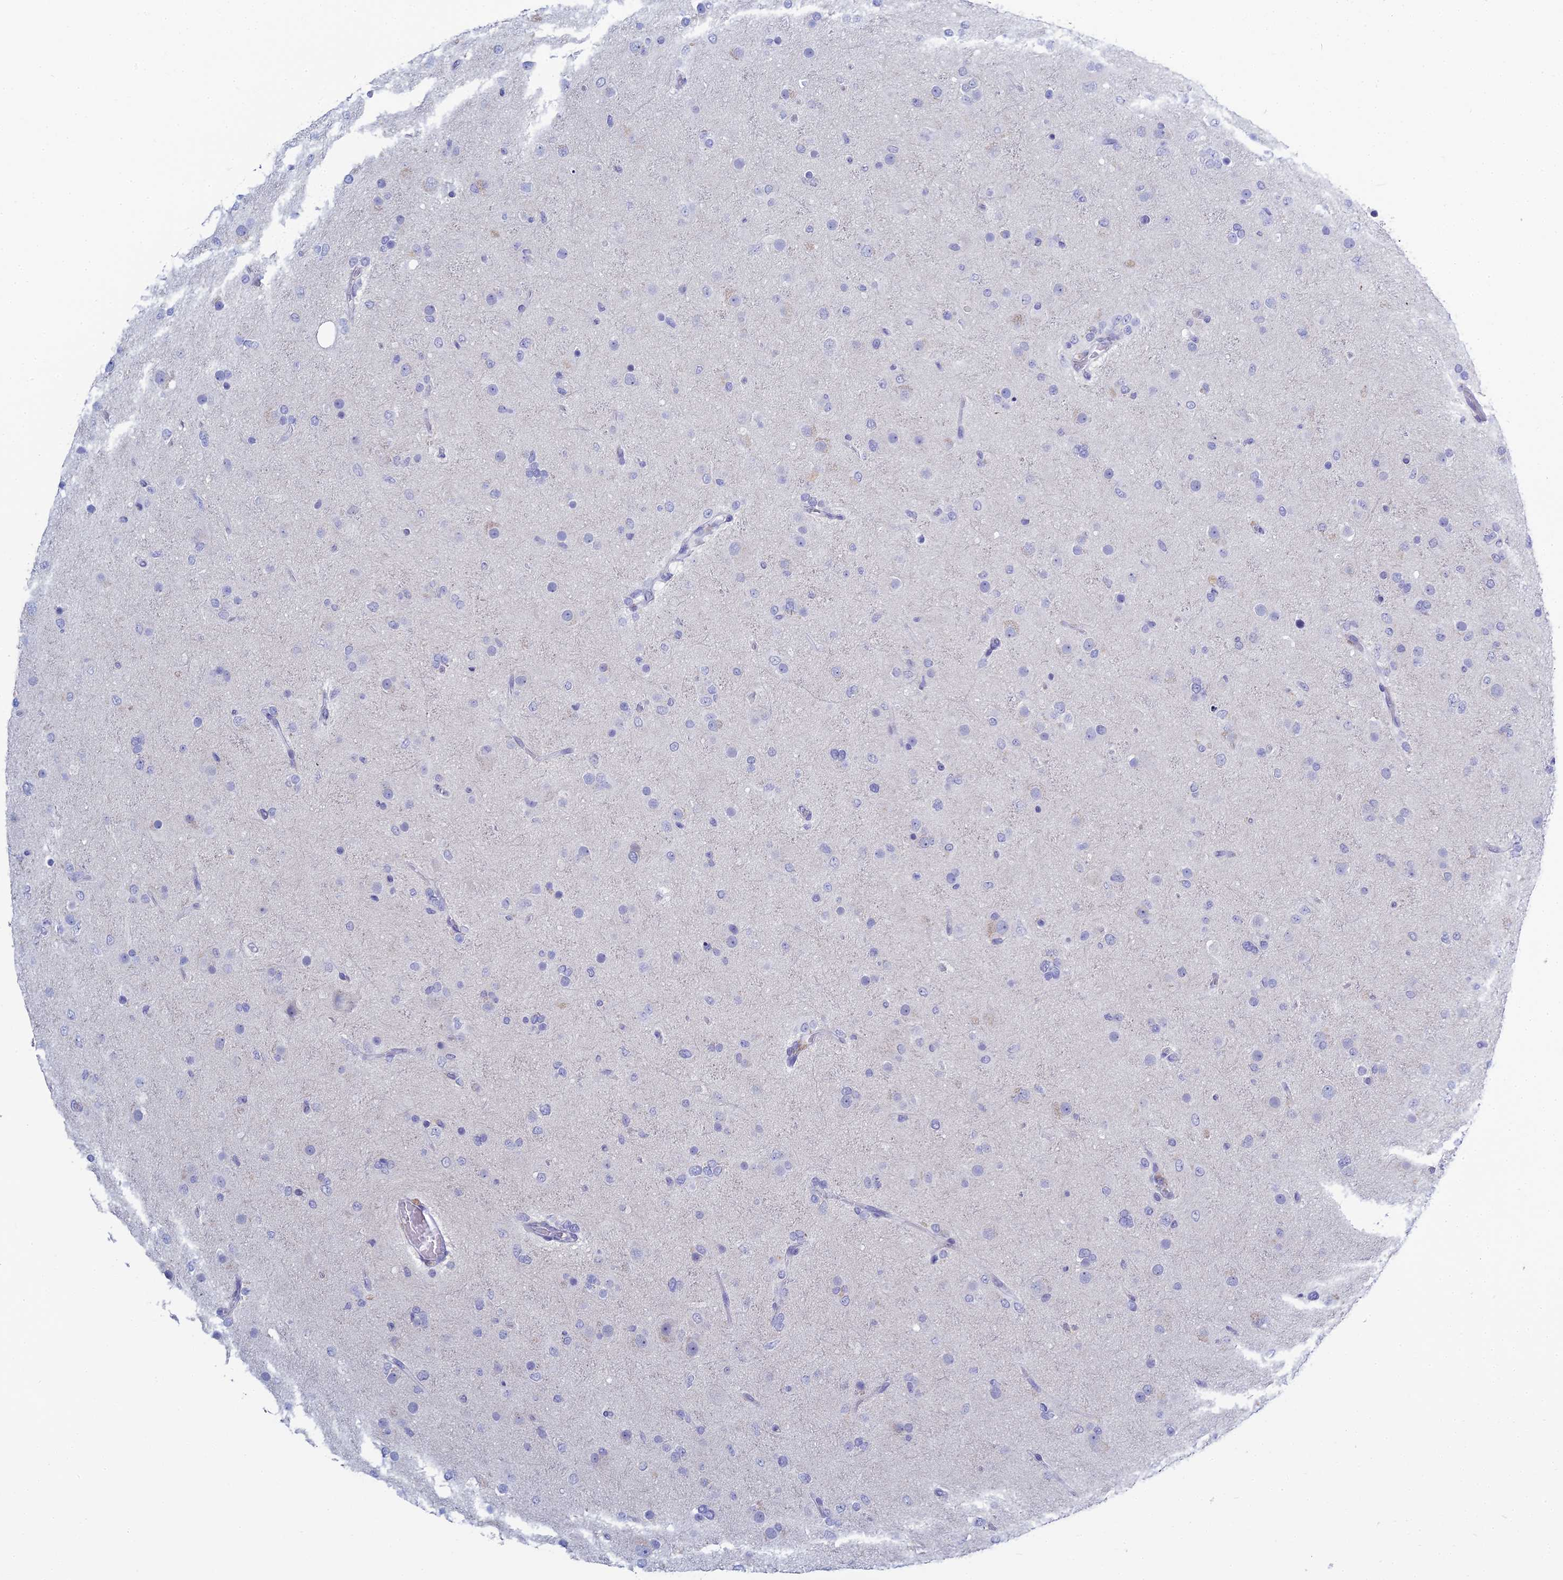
{"staining": {"intensity": "negative", "quantity": "none", "location": "none"}, "tissue": "glioma", "cell_type": "Tumor cells", "image_type": "cancer", "snomed": [{"axis": "morphology", "description": "Glioma, malignant, Low grade"}, {"axis": "topography", "description": "Brain"}], "caption": "Glioma stained for a protein using immunohistochemistry (IHC) demonstrates no positivity tumor cells.", "gene": "MUC13", "patient": {"sex": "male", "age": 65}}